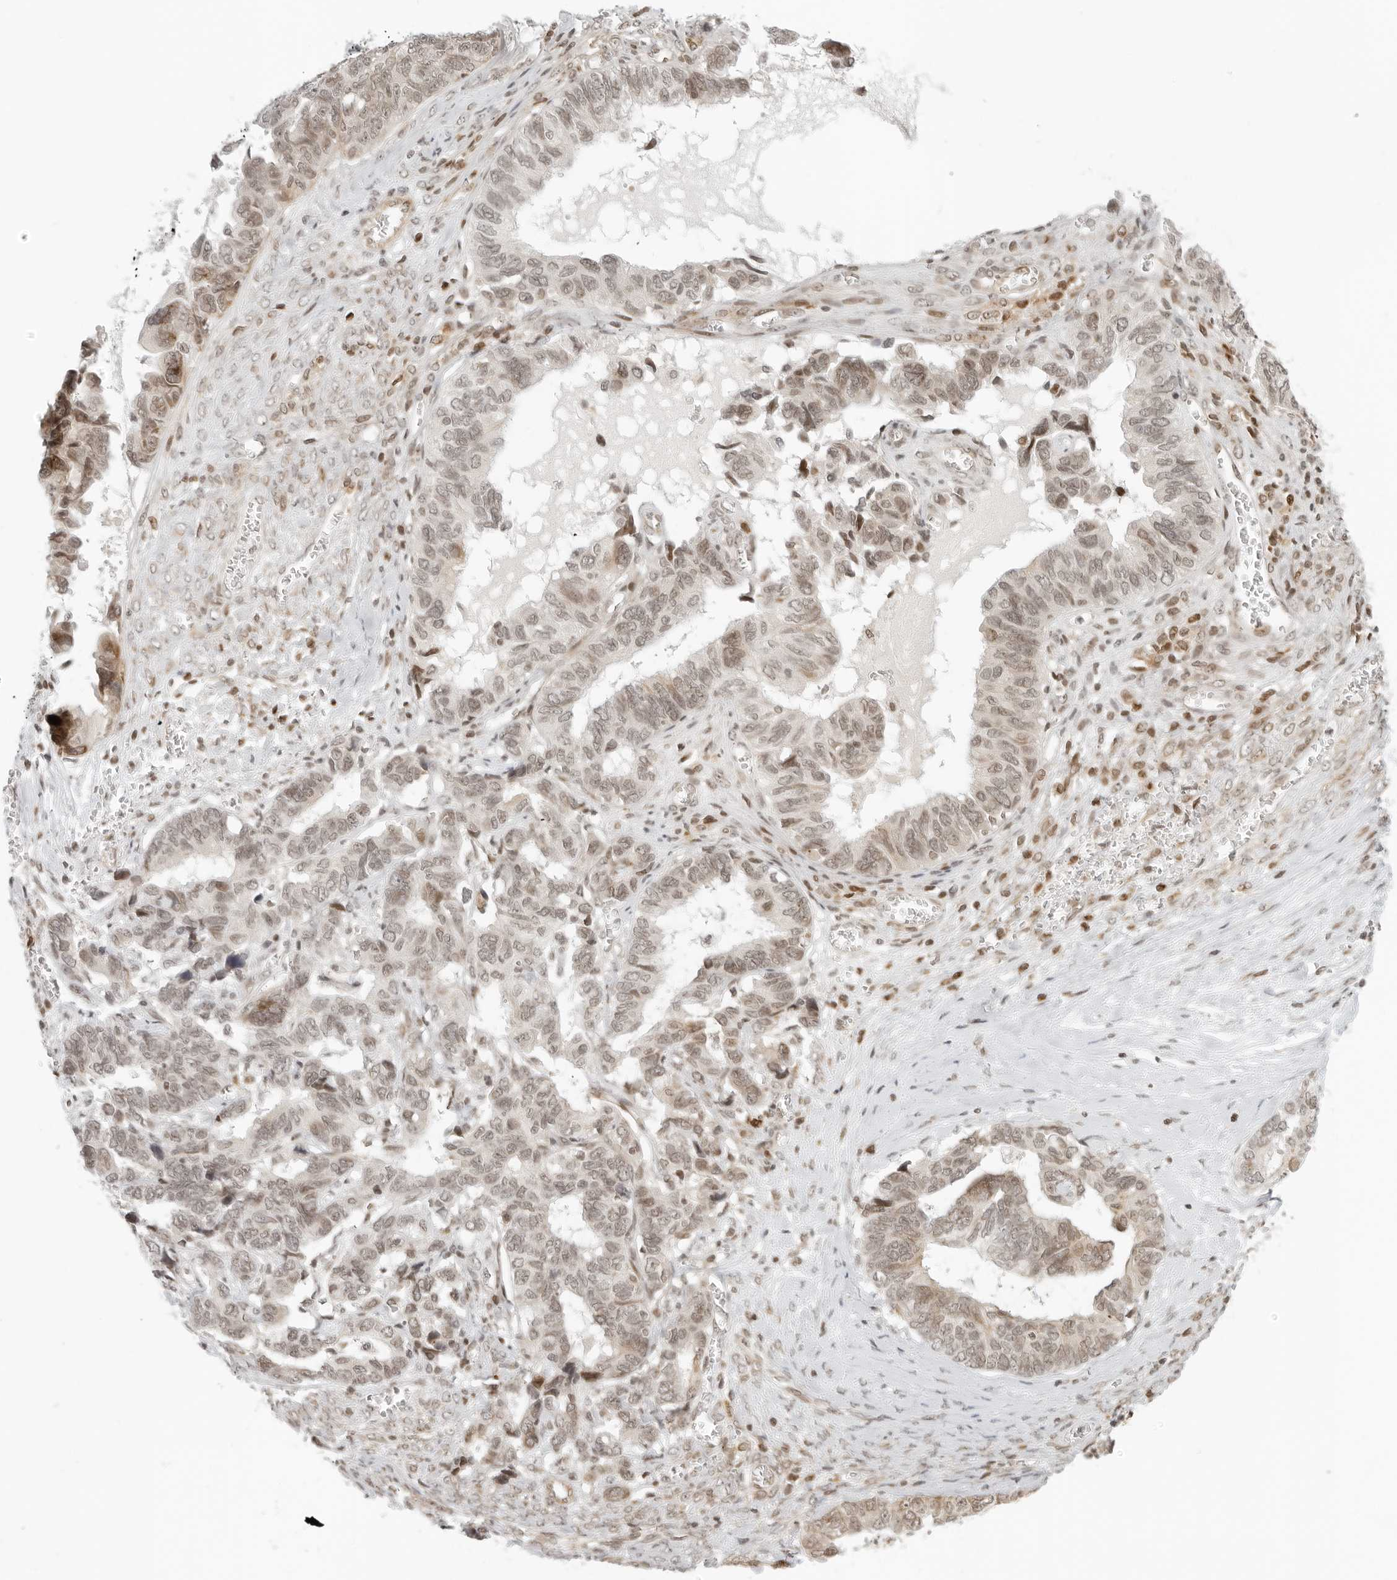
{"staining": {"intensity": "moderate", "quantity": ">75%", "location": "cytoplasmic/membranous,nuclear"}, "tissue": "ovarian cancer", "cell_type": "Tumor cells", "image_type": "cancer", "snomed": [{"axis": "morphology", "description": "Cystadenocarcinoma, serous, NOS"}, {"axis": "topography", "description": "Ovary"}], "caption": "Protein expression analysis of ovarian serous cystadenocarcinoma exhibits moderate cytoplasmic/membranous and nuclear positivity in about >75% of tumor cells. The protein of interest is shown in brown color, while the nuclei are stained blue.", "gene": "ZNF407", "patient": {"sex": "female", "age": 79}}